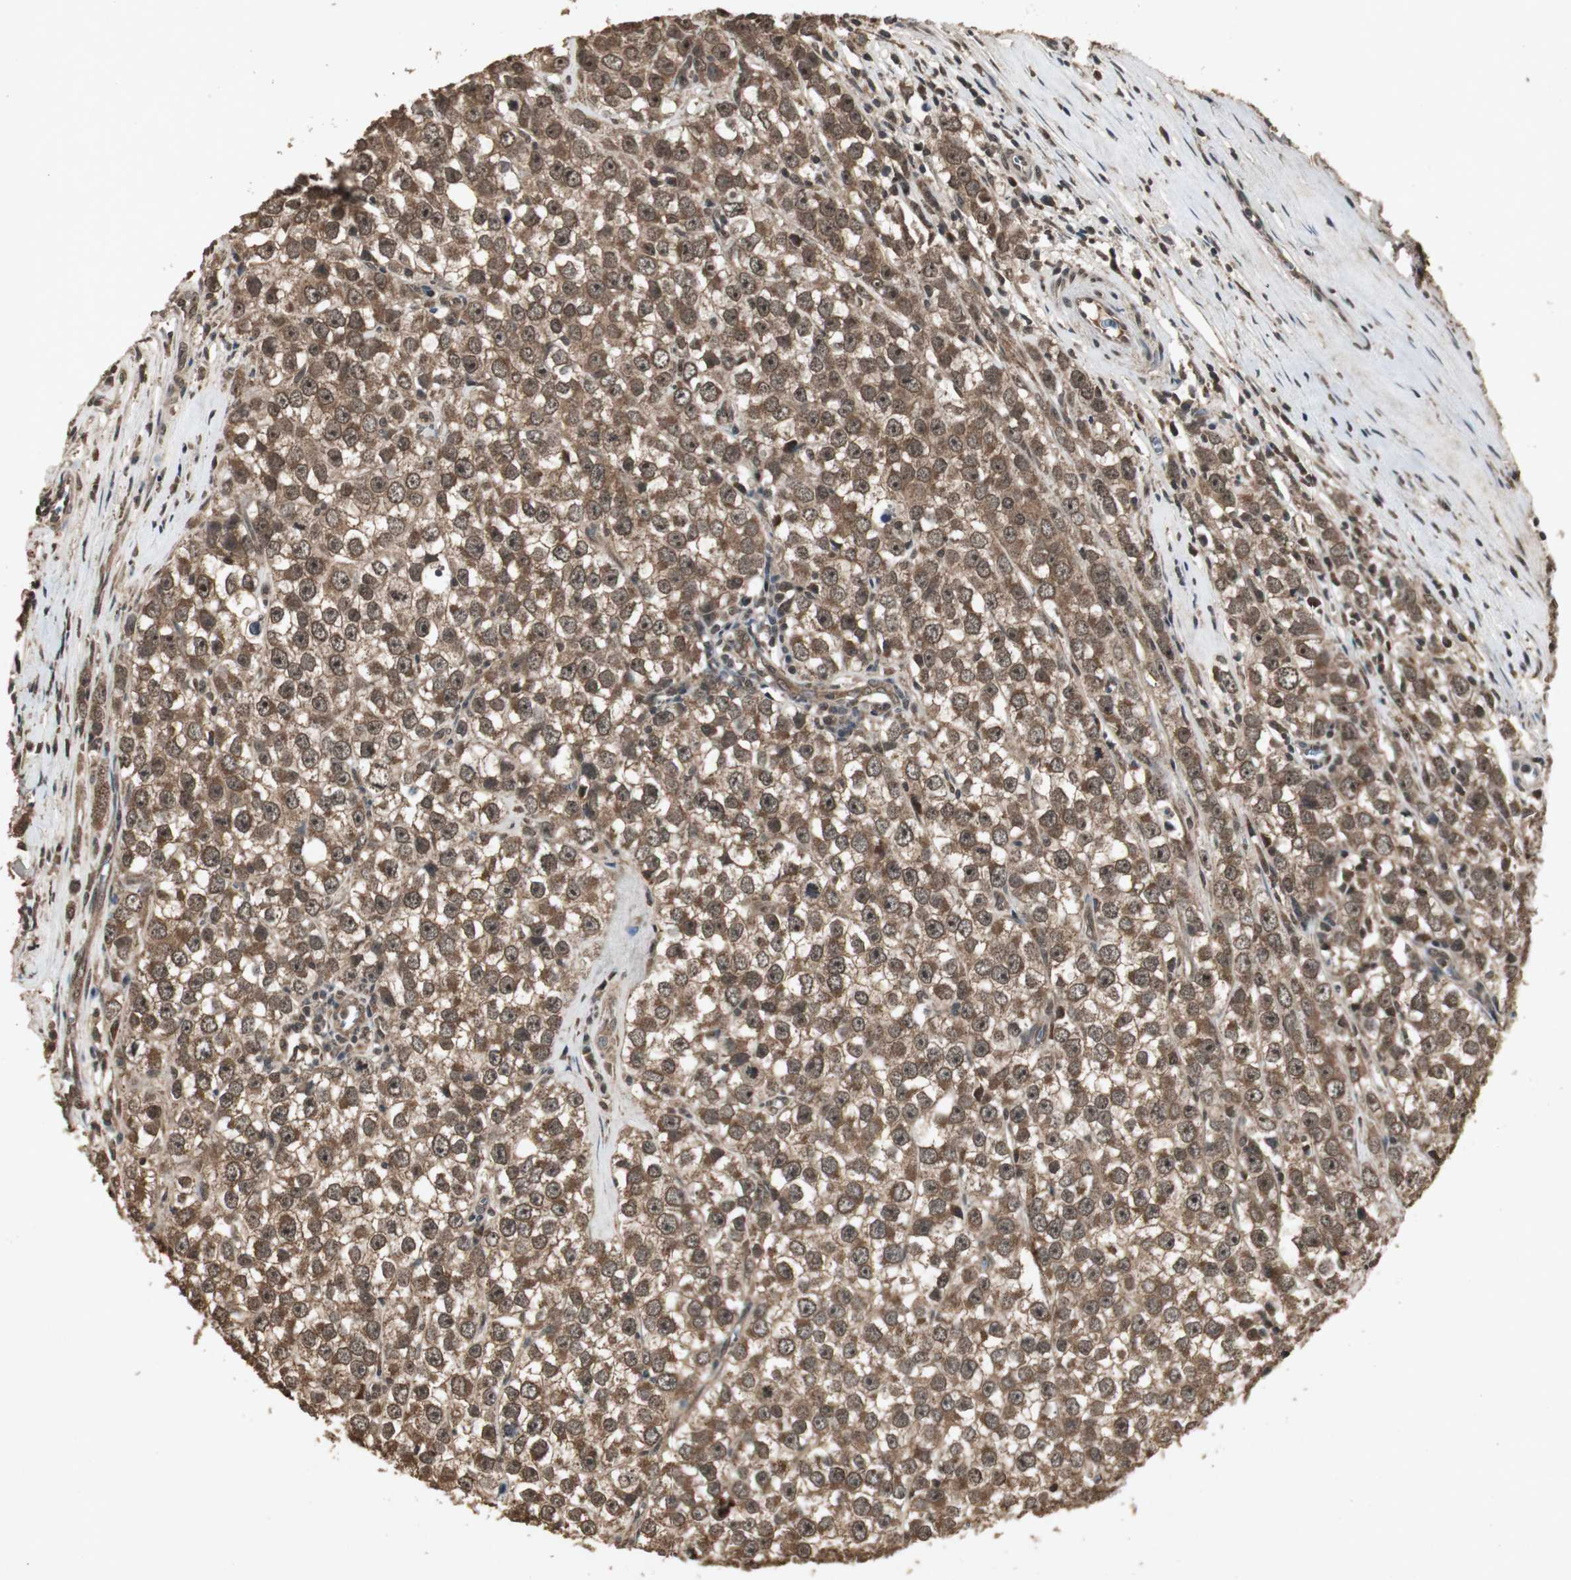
{"staining": {"intensity": "moderate", "quantity": ">75%", "location": "cytoplasmic/membranous,nuclear"}, "tissue": "testis cancer", "cell_type": "Tumor cells", "image_type": "cancer", "snomed": [{"axis": "morphology", "description": "Seminoma, NOS"}, {"axis": "morphology", "description": "Carcinoma, Embryonal, NOS"}, {"axis": "topography", "description": "Testis"}], "caption": "Protein staining displays moderate cytoplasmic/membranous and nuclear expression in approximately >75% of tumor cells in testis seminoma.", "gene": "EMX1", "patient": {"sex": "male", "age": 52}}